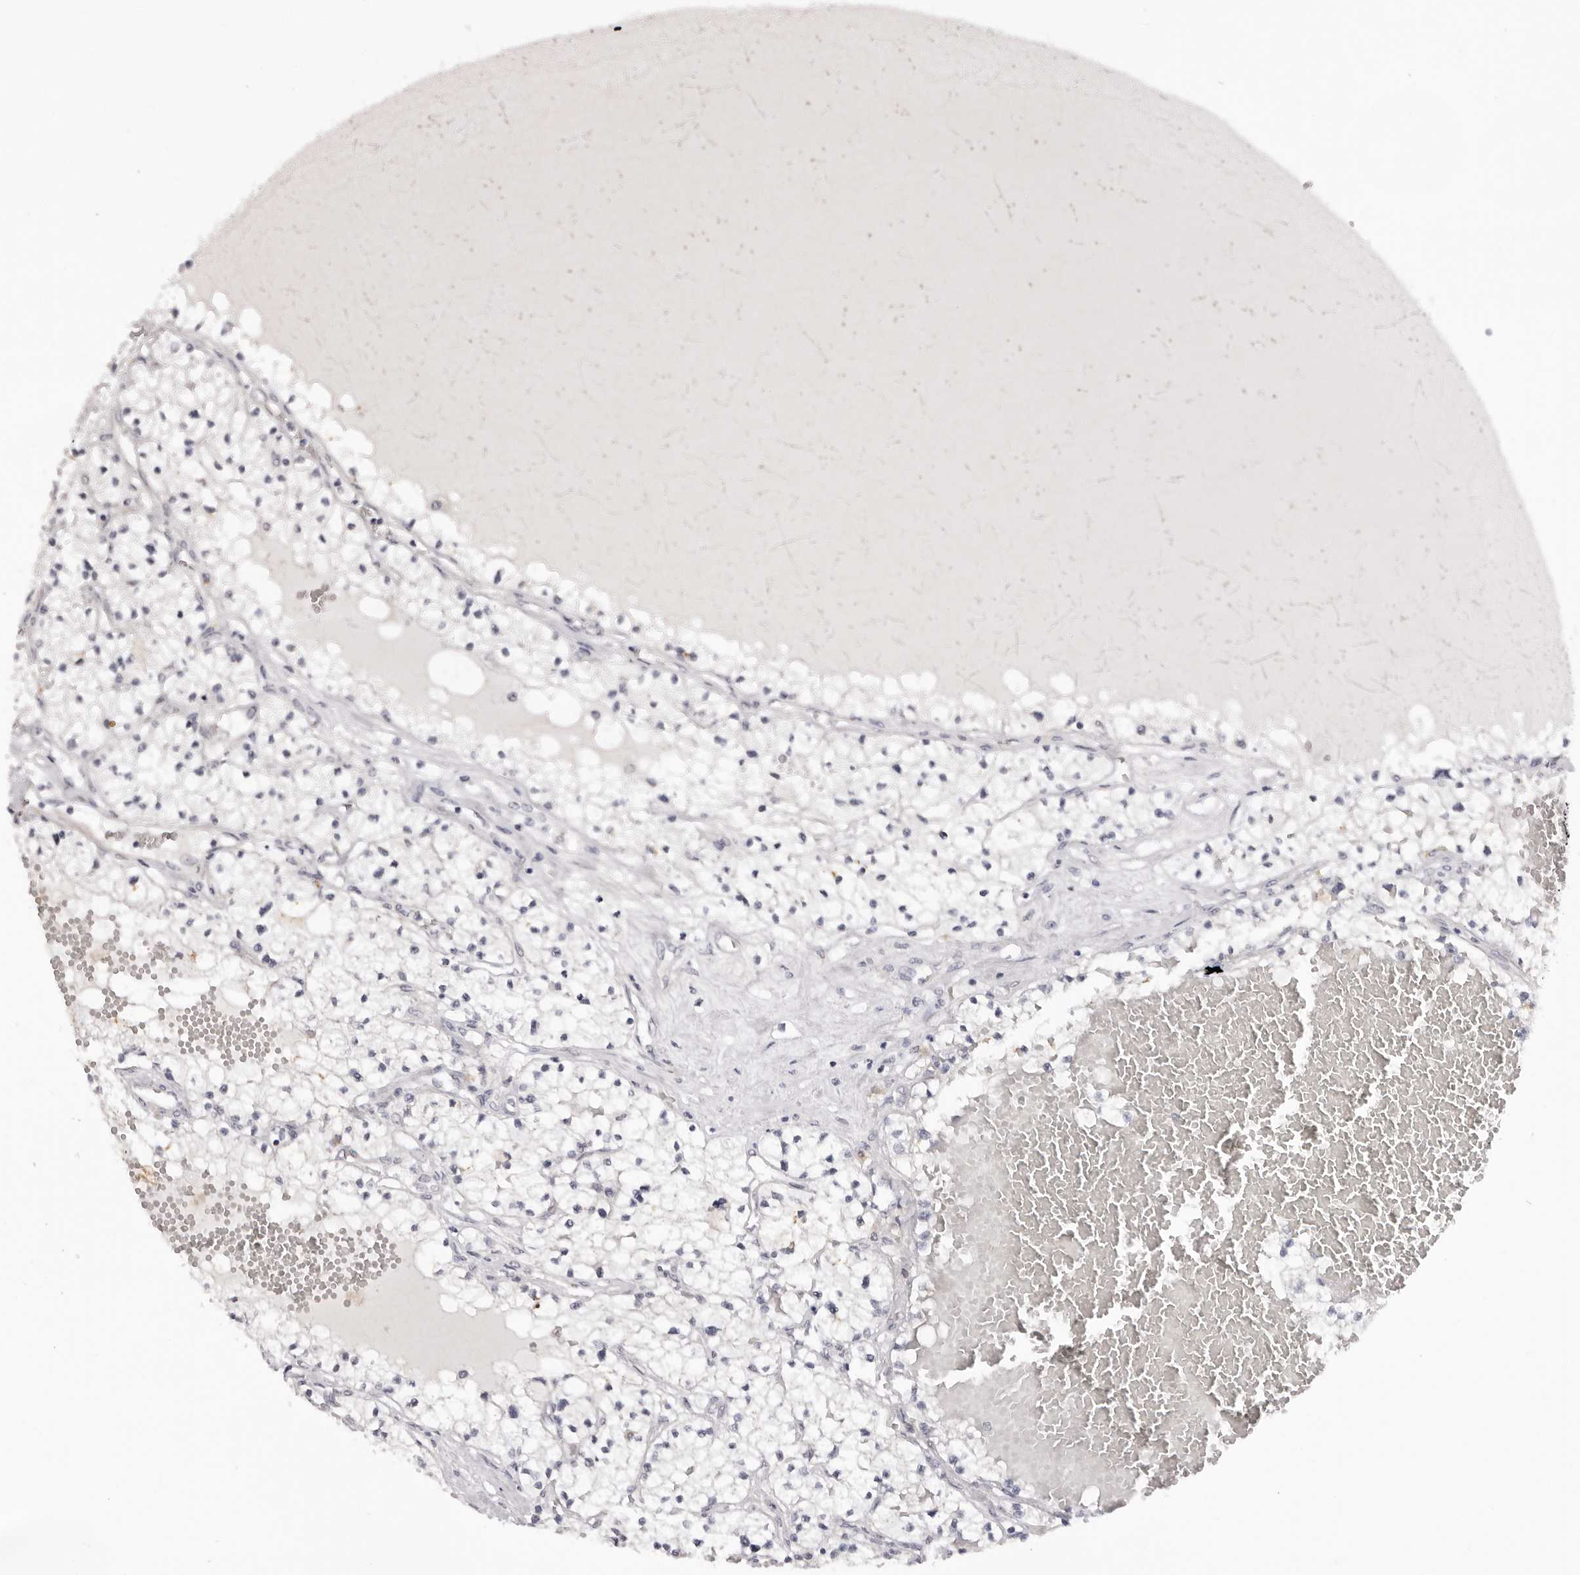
{"staining": {"intensity": "negative", "quantity": "none", "location": "none"}, "tissue": "renal cancer", "cell_type": "Tumor cells", "image_type": "cancer", "snomed": [{"axis": "morphology", "description": "Normal tissue, NOS"}, {"axis": "morphology", "description": "Adenocarcinoma, NOS"}, {"axis": "topography", "description": "Kidney"}], "caption": "Adenocarcinoma (renal) stained for a protein using immunohistochemistry shows no staining tumor cells.", "gene": "SUGCT", "patient": {"sex": "male", "age": 68}}